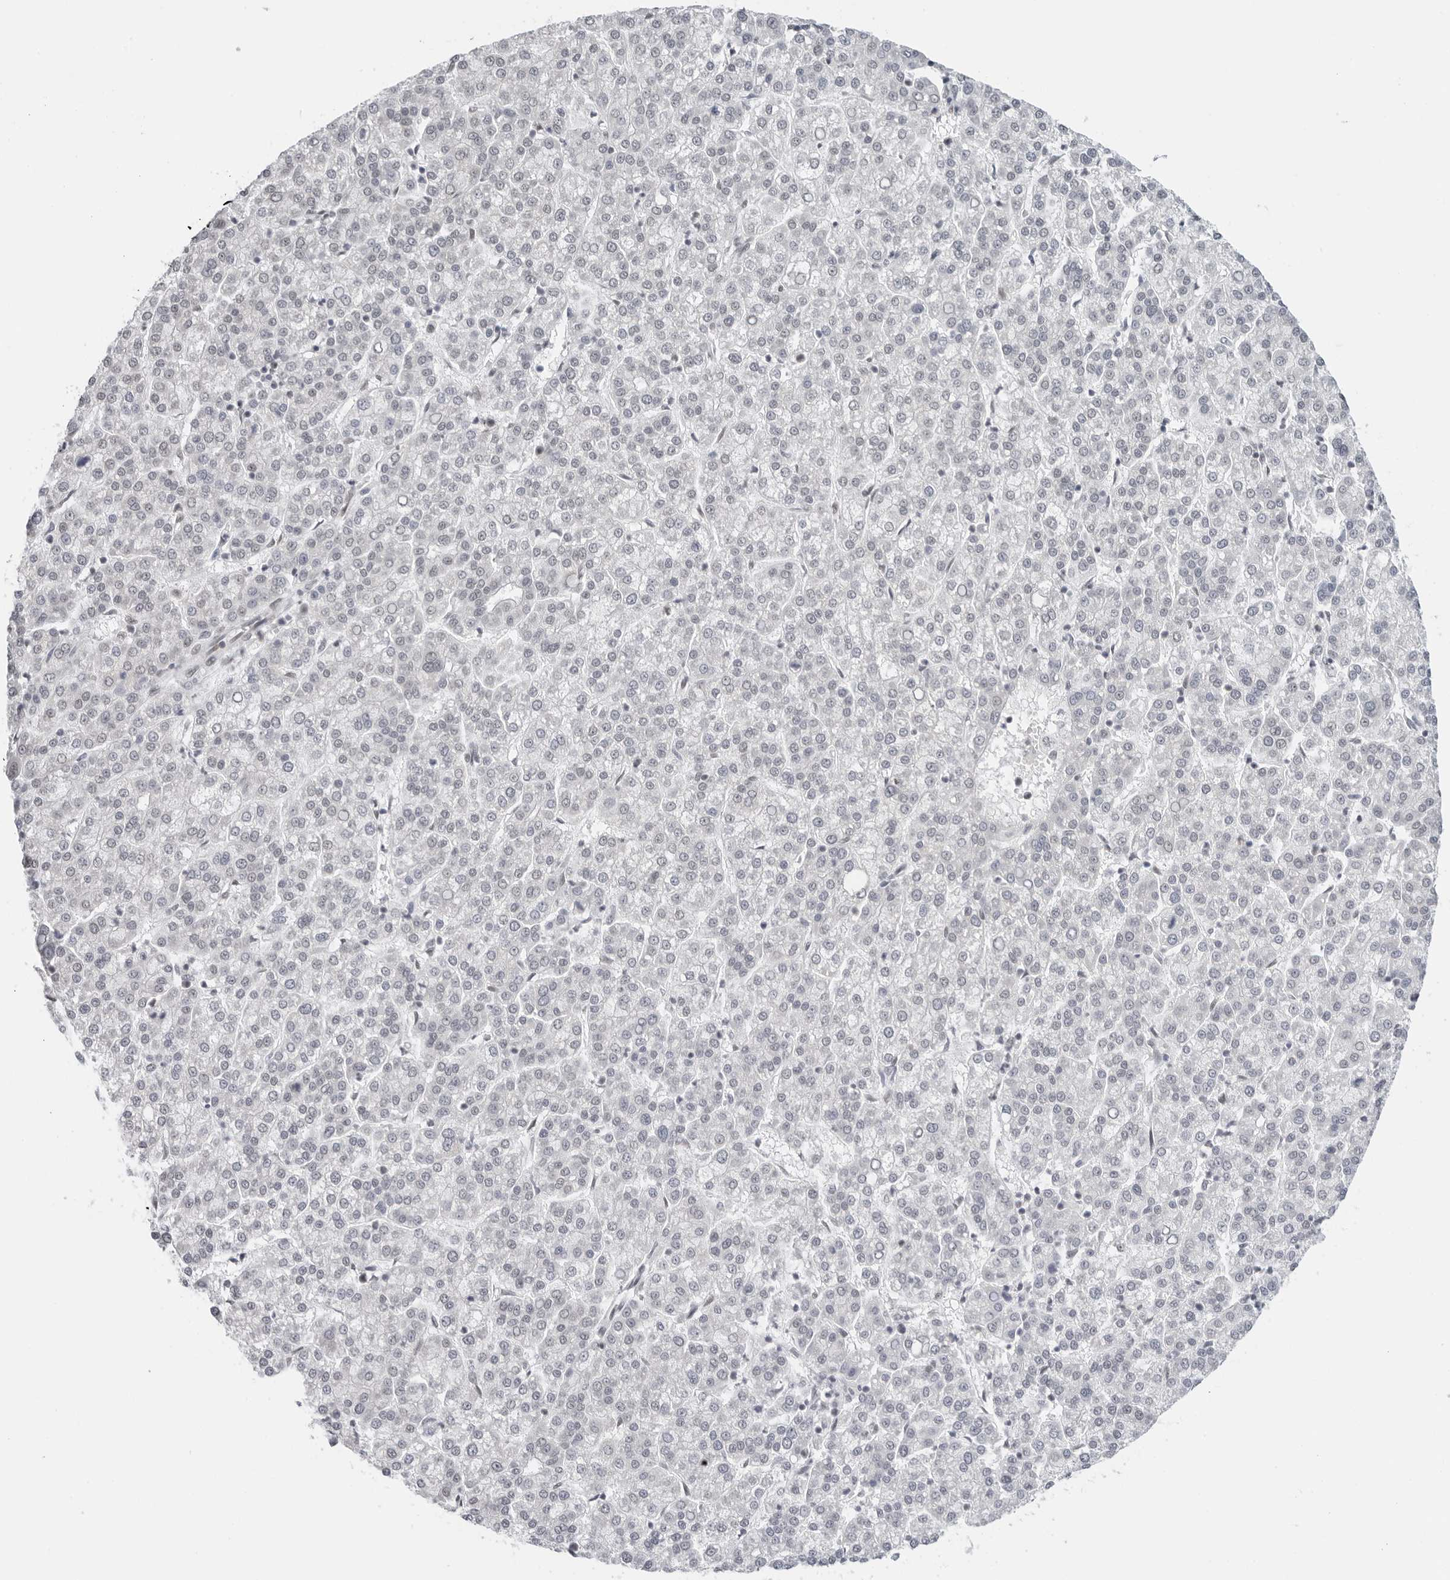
{"staining": {"intensity": "negative", "quantity": "none", "location": "none"}, "tissue": "liver cancer", "cell_type": "Tumor cells", "image_type": "cancer", "snomed": [{"axis": "morphology", "description": "Carcinoma, Hepatocellular, NOS"}, {"axis": "topography", "description": "Liver"}], "caption": "There is no significant positivity in tumor cells of hepatocellular carcinoma (liver). Brightfield microscopy of IHC stained with DAB (brown) and hematoxylin (blue), captured at high magnification.", "gene": "FOXK2", "patient": {"sex": "female", "age": 58}}